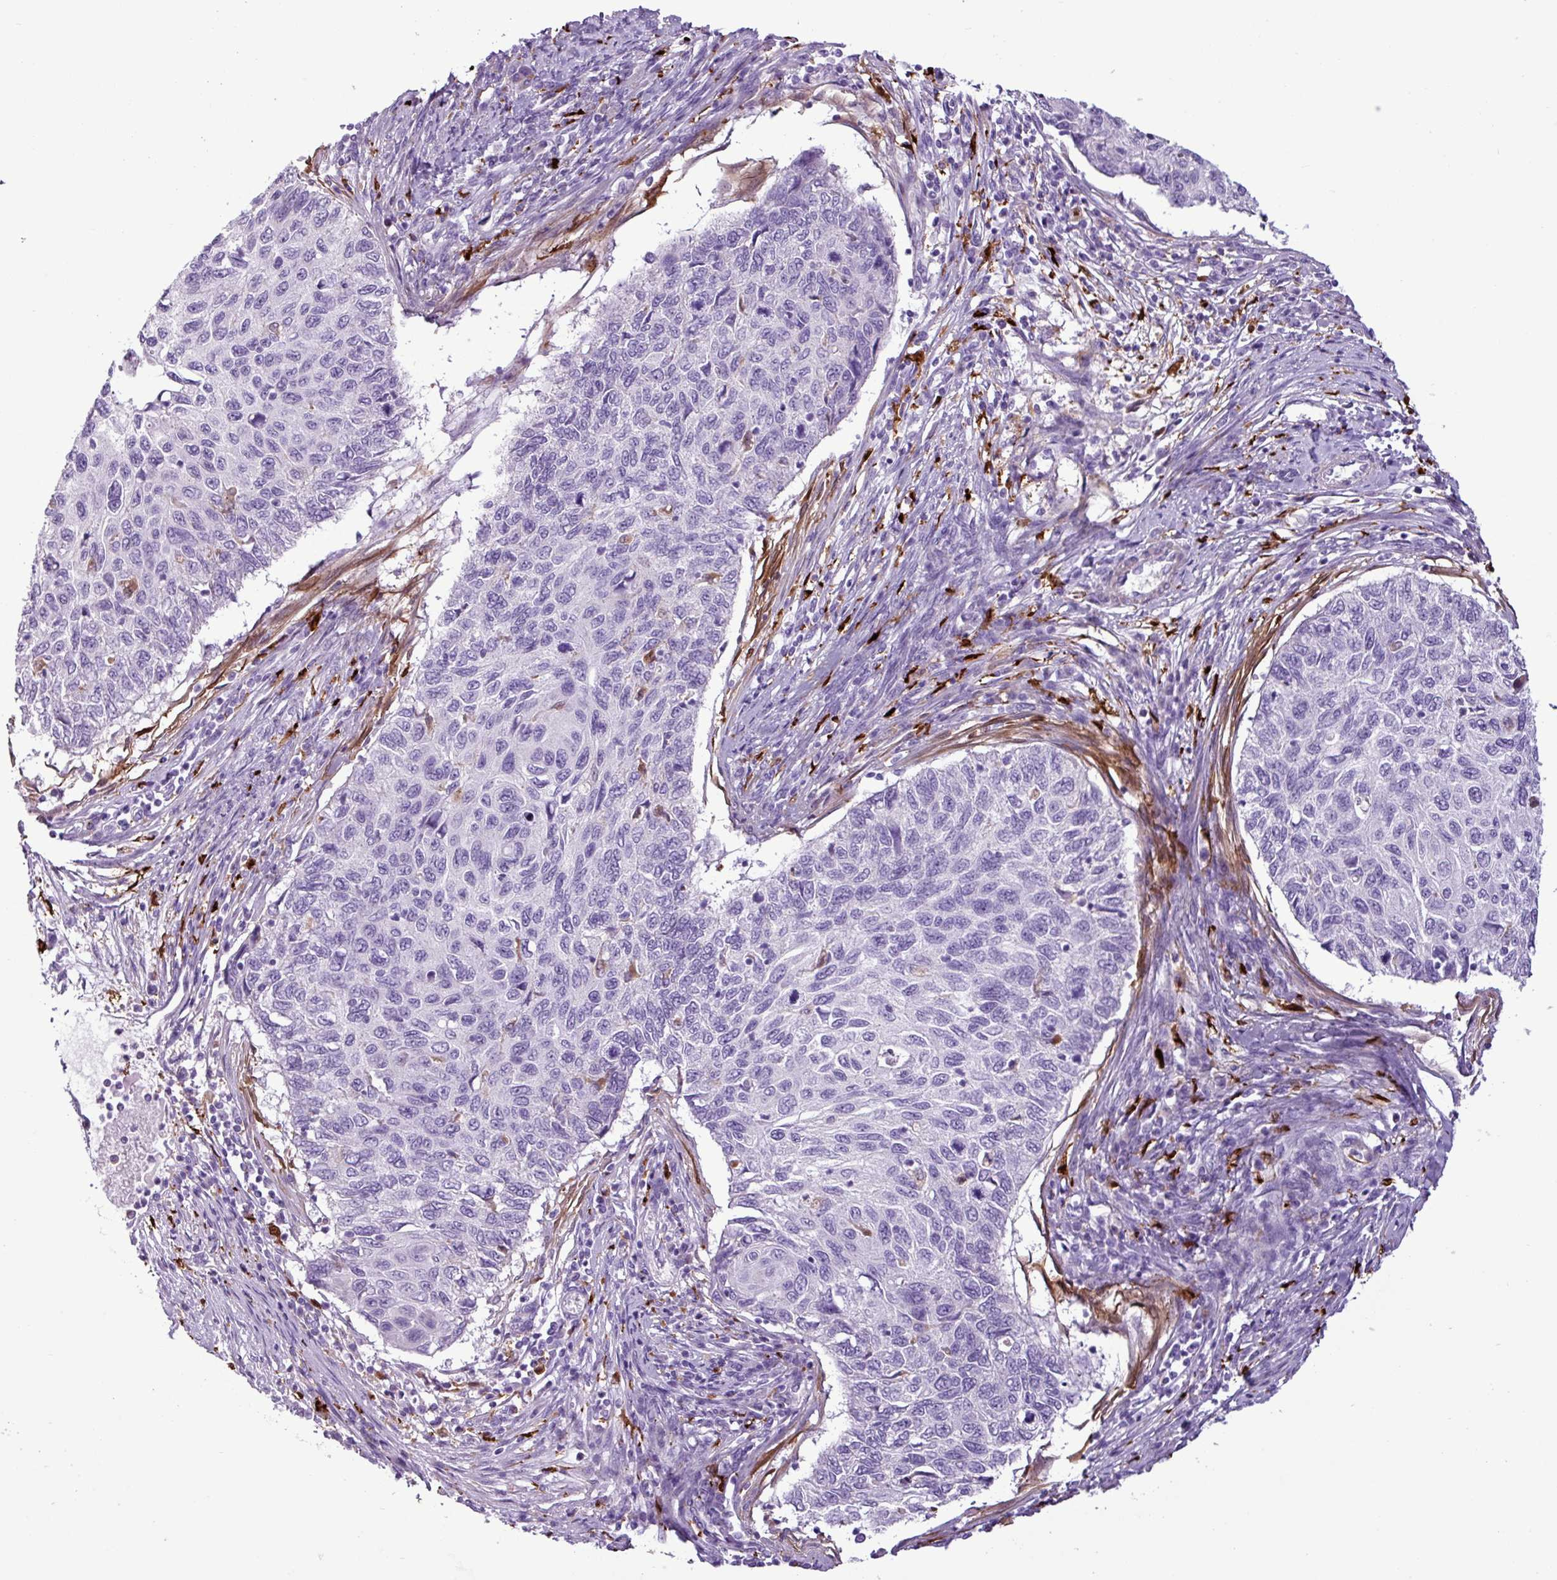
{"staining": {"intensity": "negative", "quantity": "none", "location": "none"}, "tissue": "cervical cancer", "cell_type": "Tumor cells", "image_type": "cancer", "snomed": [{"axis": "morphology", "description": "Squamous cell carcinoma, NOS"}, {"axis": "topography", "description": "Cervix"}], "caption": "Histopathology image shows no significant protein positivity in tumor cells of cervical cancer.", "gene": "TMEM200C", "patient": {"sex": "female", "age": 70}}